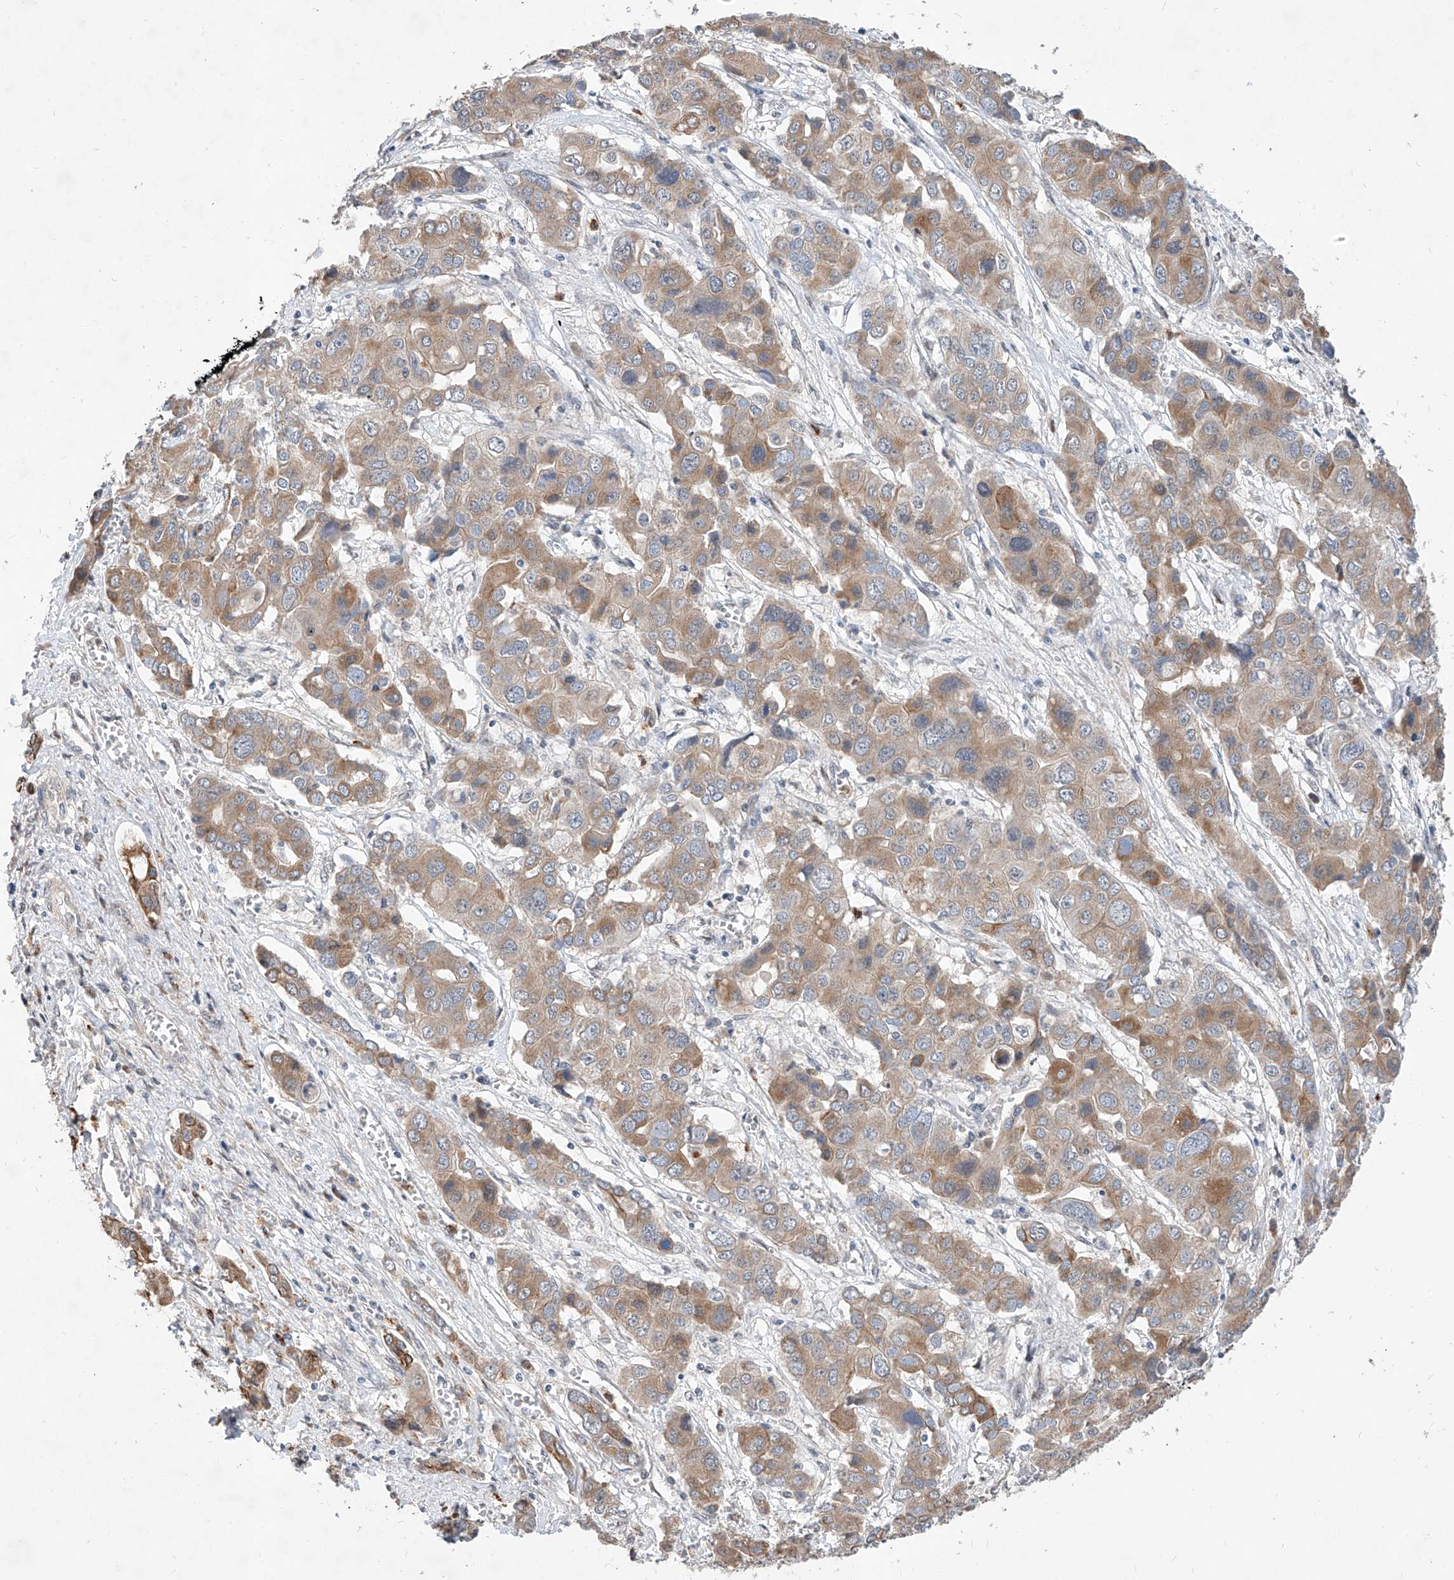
{"staining": {"intensity": "moderate", "quantity": "<25%", "location": "cytoplasmic/membranous"}, "tissue": "liver cancer", "cell_type": "Tumor cells", "image_type": "cancer", "snomed": [{"axis": "morphology", "description": "Cholangiocarcinoma"}, {"axis": "topography", "description": "Liver"}], "caption": "Protein expression analysis of cholangiocarcinoma (liver) demonstrates moderate cytoplasmic/membranous staining in about <25% of tumor cells. (DAB (3,3'-diaminobenzidine) IHC with brightfield microscopy, high magnification).", "gene": "MFSD4B", "patient": {"sex": "male", "age": 67}}